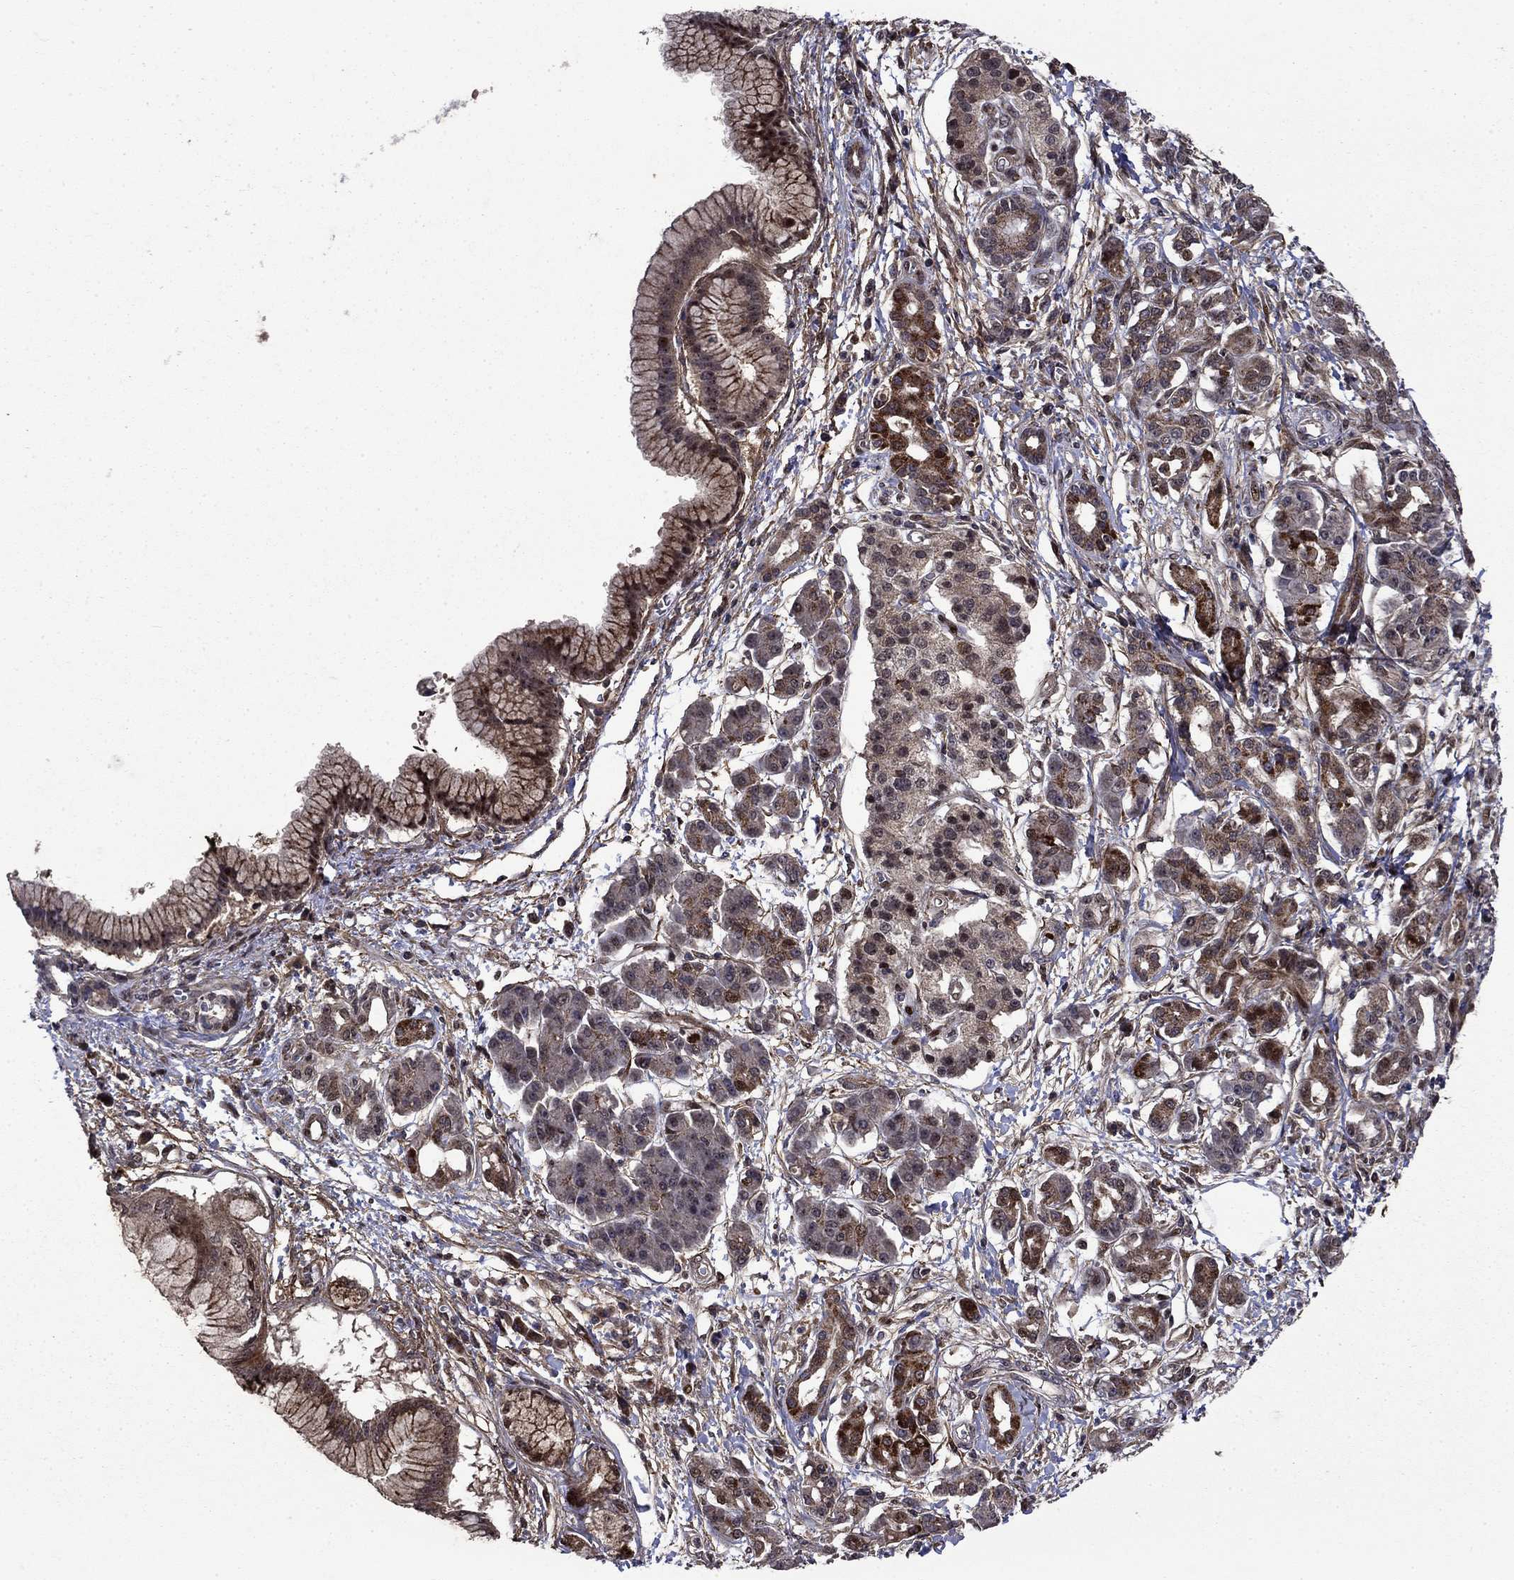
{"staining": {"intensity": "moderate", "quantity": "<25%", "location": "cytoplasmic/membranous,nuclear"}, "tissue": "pancreatic cancer", "cell_type": "Tumor cells", "image_type": "cancer", "snomed": [{"axis": "morphology", "description": "Adenocarcinoma, NOS"}, {"axis": "topography", "description": "Pancreas"}], "caption": "IHC histopathology image of neoplastic tissue: pancreatic cancer (adenocarcinoma) stained using immunohistochemistry (IHC) displays low levels of moderate protein expression localized specifically in the cytoplasmic/membranous and nuclear of tumor cells, appearing as a cytoplasmic/membranous and nuclear brown color.", "gene": "AGTPBP1", "patient": {"sex": "male", "age": 72}}